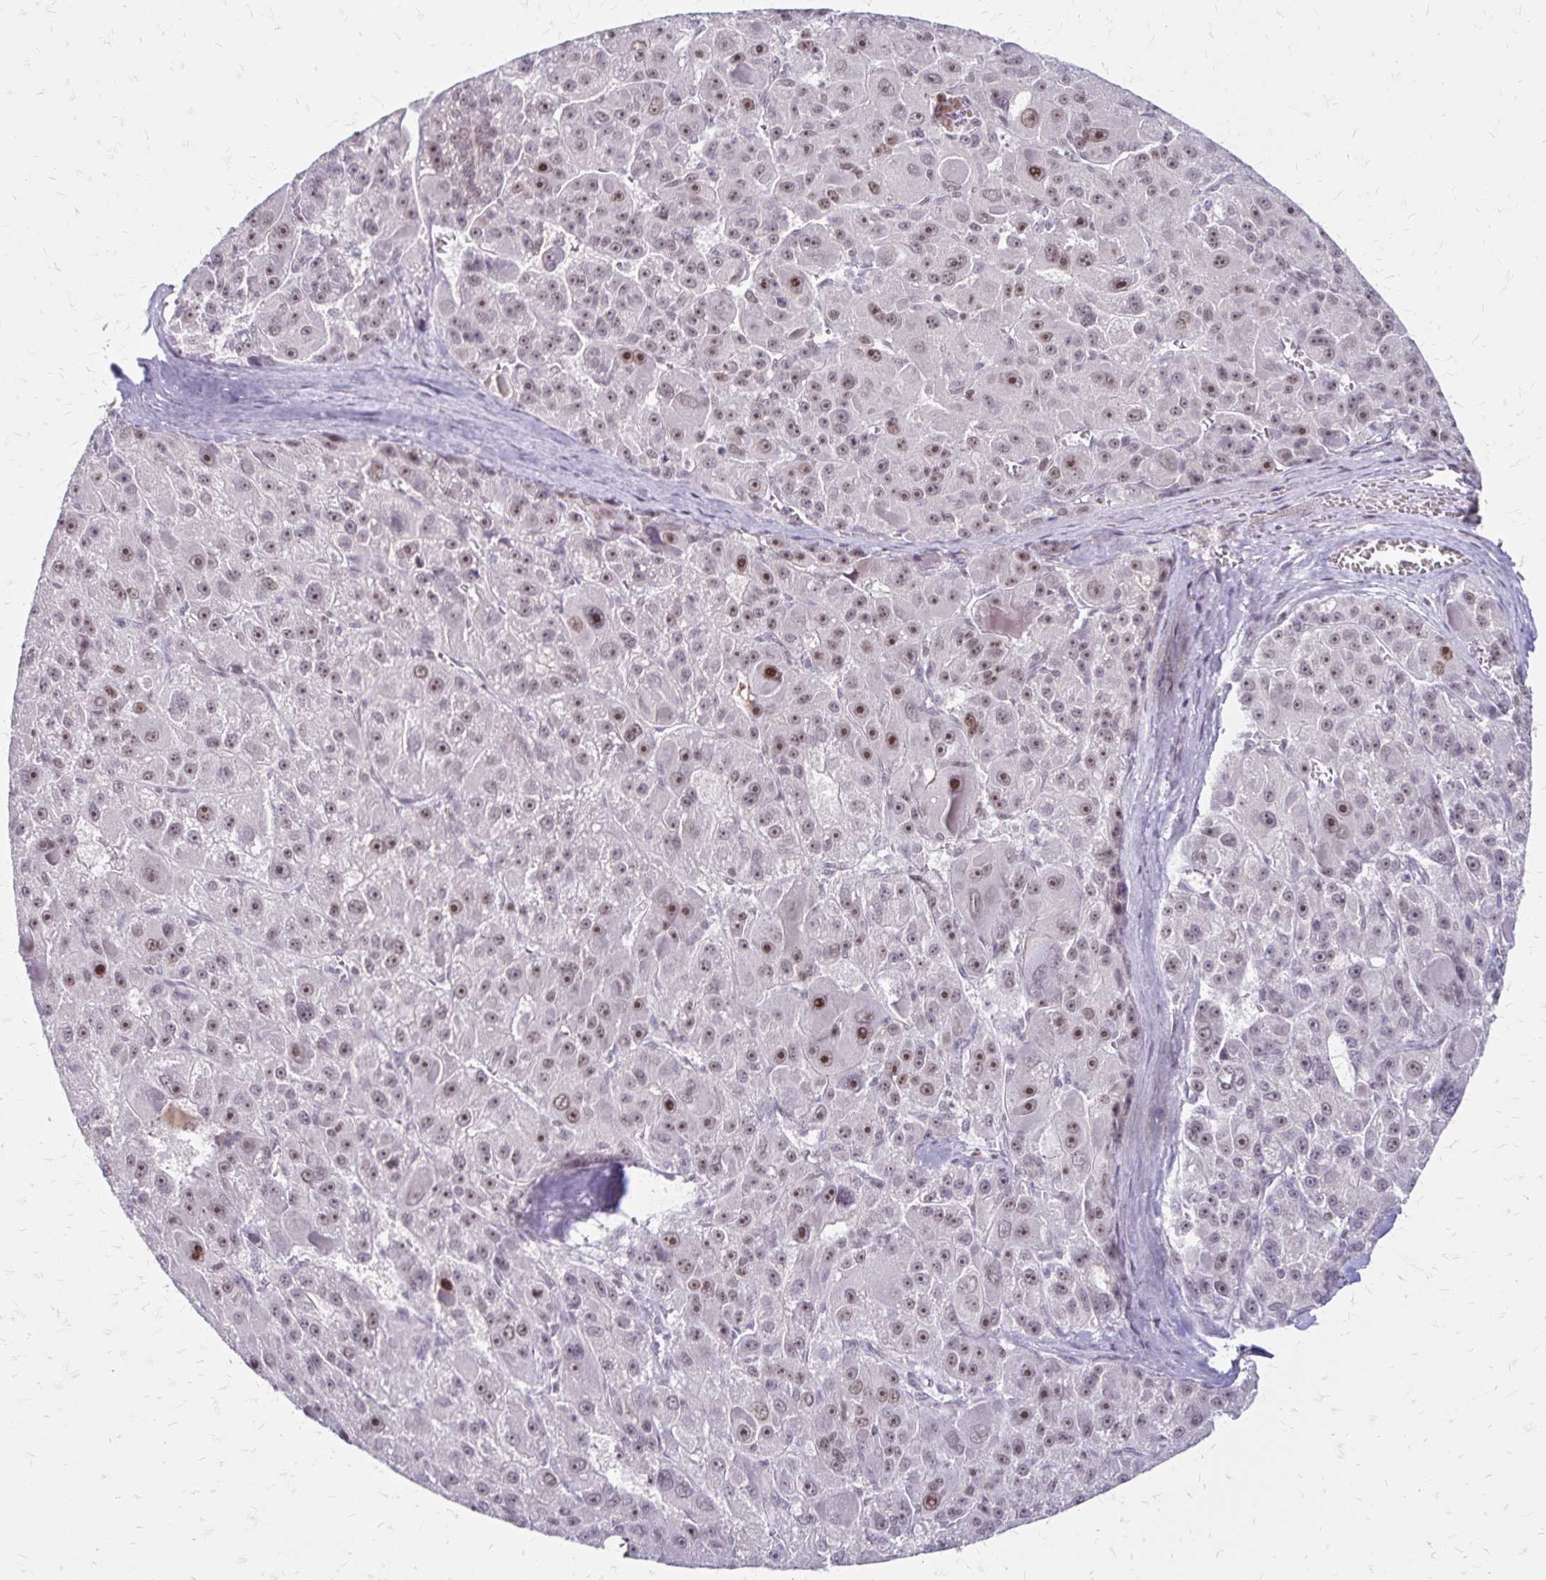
{"staining": {"intensity": "moderate", "quantity": "25%-75%", "location": "nuclear"}, "tissue": "liver cancer", "cell_type": "Tumor cells", "image_type": "cancer", "snomed": [{"axis": "morphology", "description": "Carcinoma, Hepatocellular, NOS"}, {"axis": "topography", "description": "Liver"}], "caption": "Immunohistochemistry (DAB) staining of human liver cancer (hepatocellular carcinoma) shows moderate nuclear protein staining in approximately 25%-75% of tumor cells. The staining was performed using DAB to visualize the protein expression in brown, while the nuclei were stained in blue with hematoxylin (Magnification: 20x).", "gene": "EED", "patient": {"sex": "male", "age": 76}}